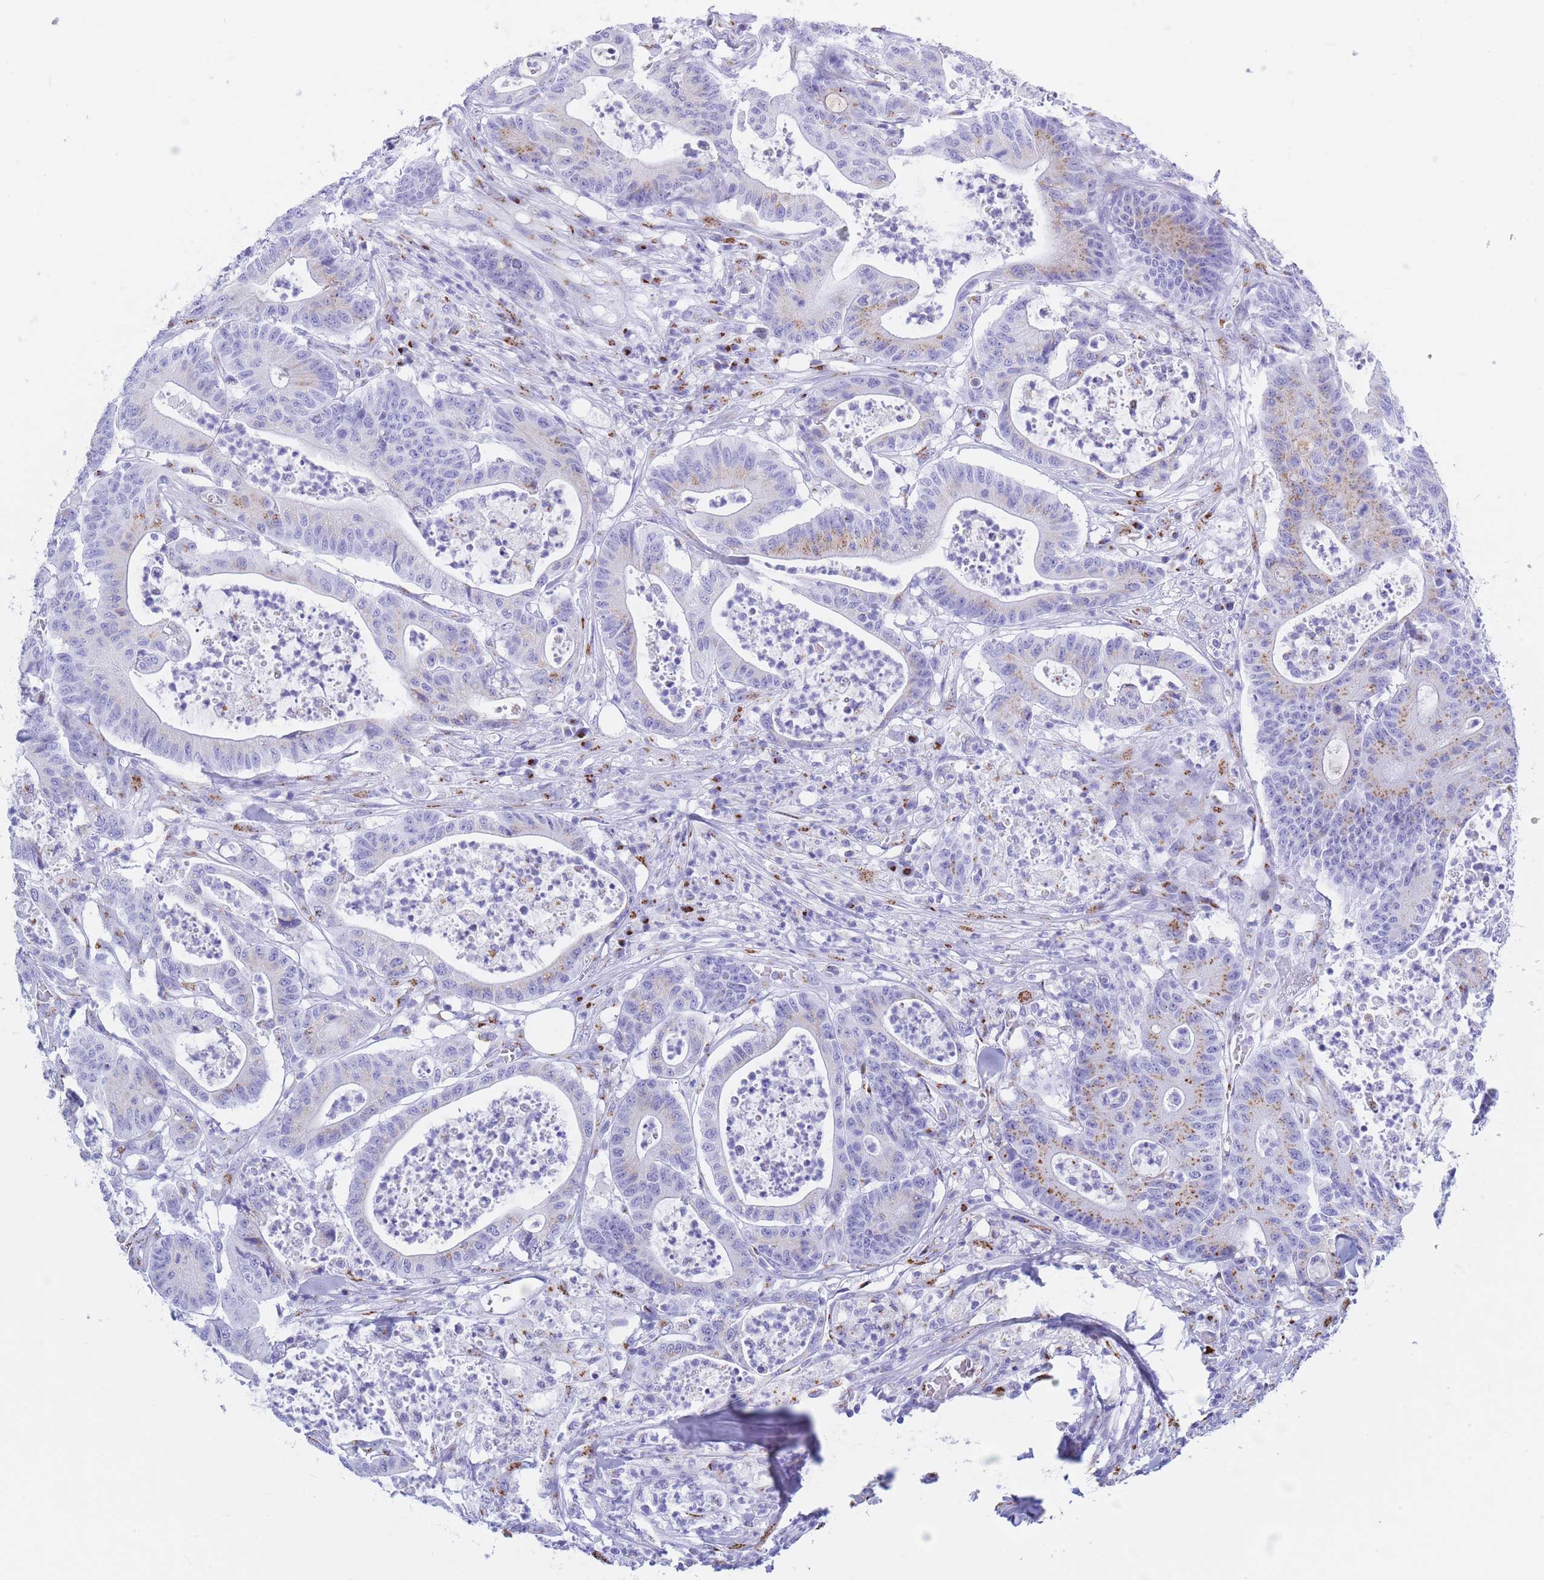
{"staining": {"intensity": "moderate", "quantity": "<25%", "location": "cytoplasmic/membranous"}, "tissue": "colorectal cancer", "cell_type": "Tumor cells", "image_type": "cancer", "snomed": [{"axis": "morphology", "description": "Adenocarcinoma, NOS"}, {"axis": "topography", "description": "Colon"}], "caption": "High-magnification brightfield microscopy of colorectal cancer stained with DAB (brown) and counterstained with hematoxylin (blue). tumor cells exhibit moderate cytoplasmic/membranous positivity is appreciated in approximately<25% of cells.", "gene": "FAM3C", "patient": {"sex": "female", "age": 84}}